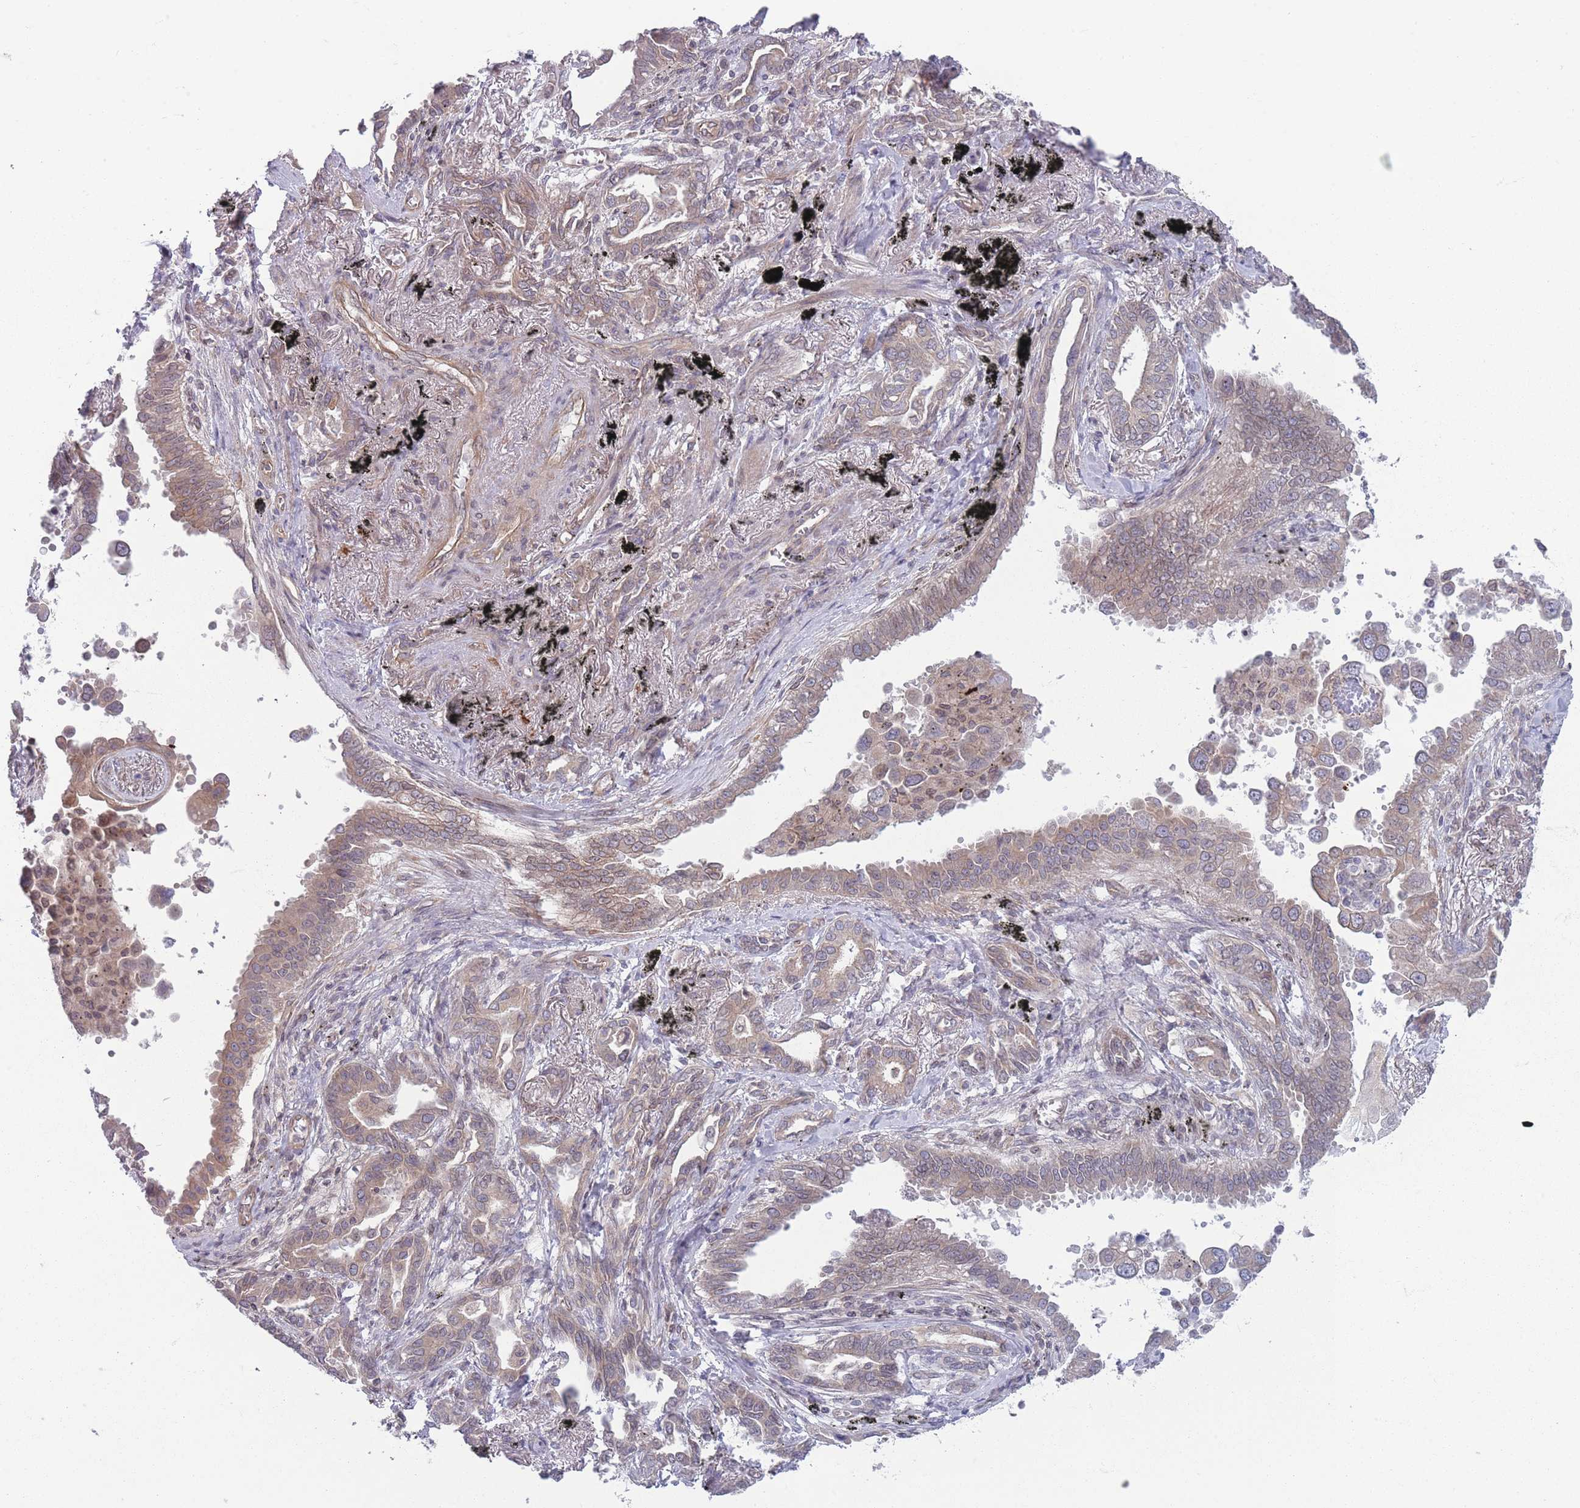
{"staining": {"intensity": "weak", "quantity": "25%-75%", "location": "cytoplasmic/membranous"}, "tissue": "lung cancer", "cell_type": "Tumor cells", "image_type": "cancer", "snomed": [{"axis": "morphology", "description": "Adenocarcinoma, NOS"}, {"axis": "topography", "description": "Lung"}], "caption": "Brown immunohistochemical staining in lung cancer (adenocarcinoma) exhibits weak cytoplasmic/membranous expression in about 25%-75% of tumor cells.", "gene": "VRK2", "patient": {"sex": "male", "age": 67}}